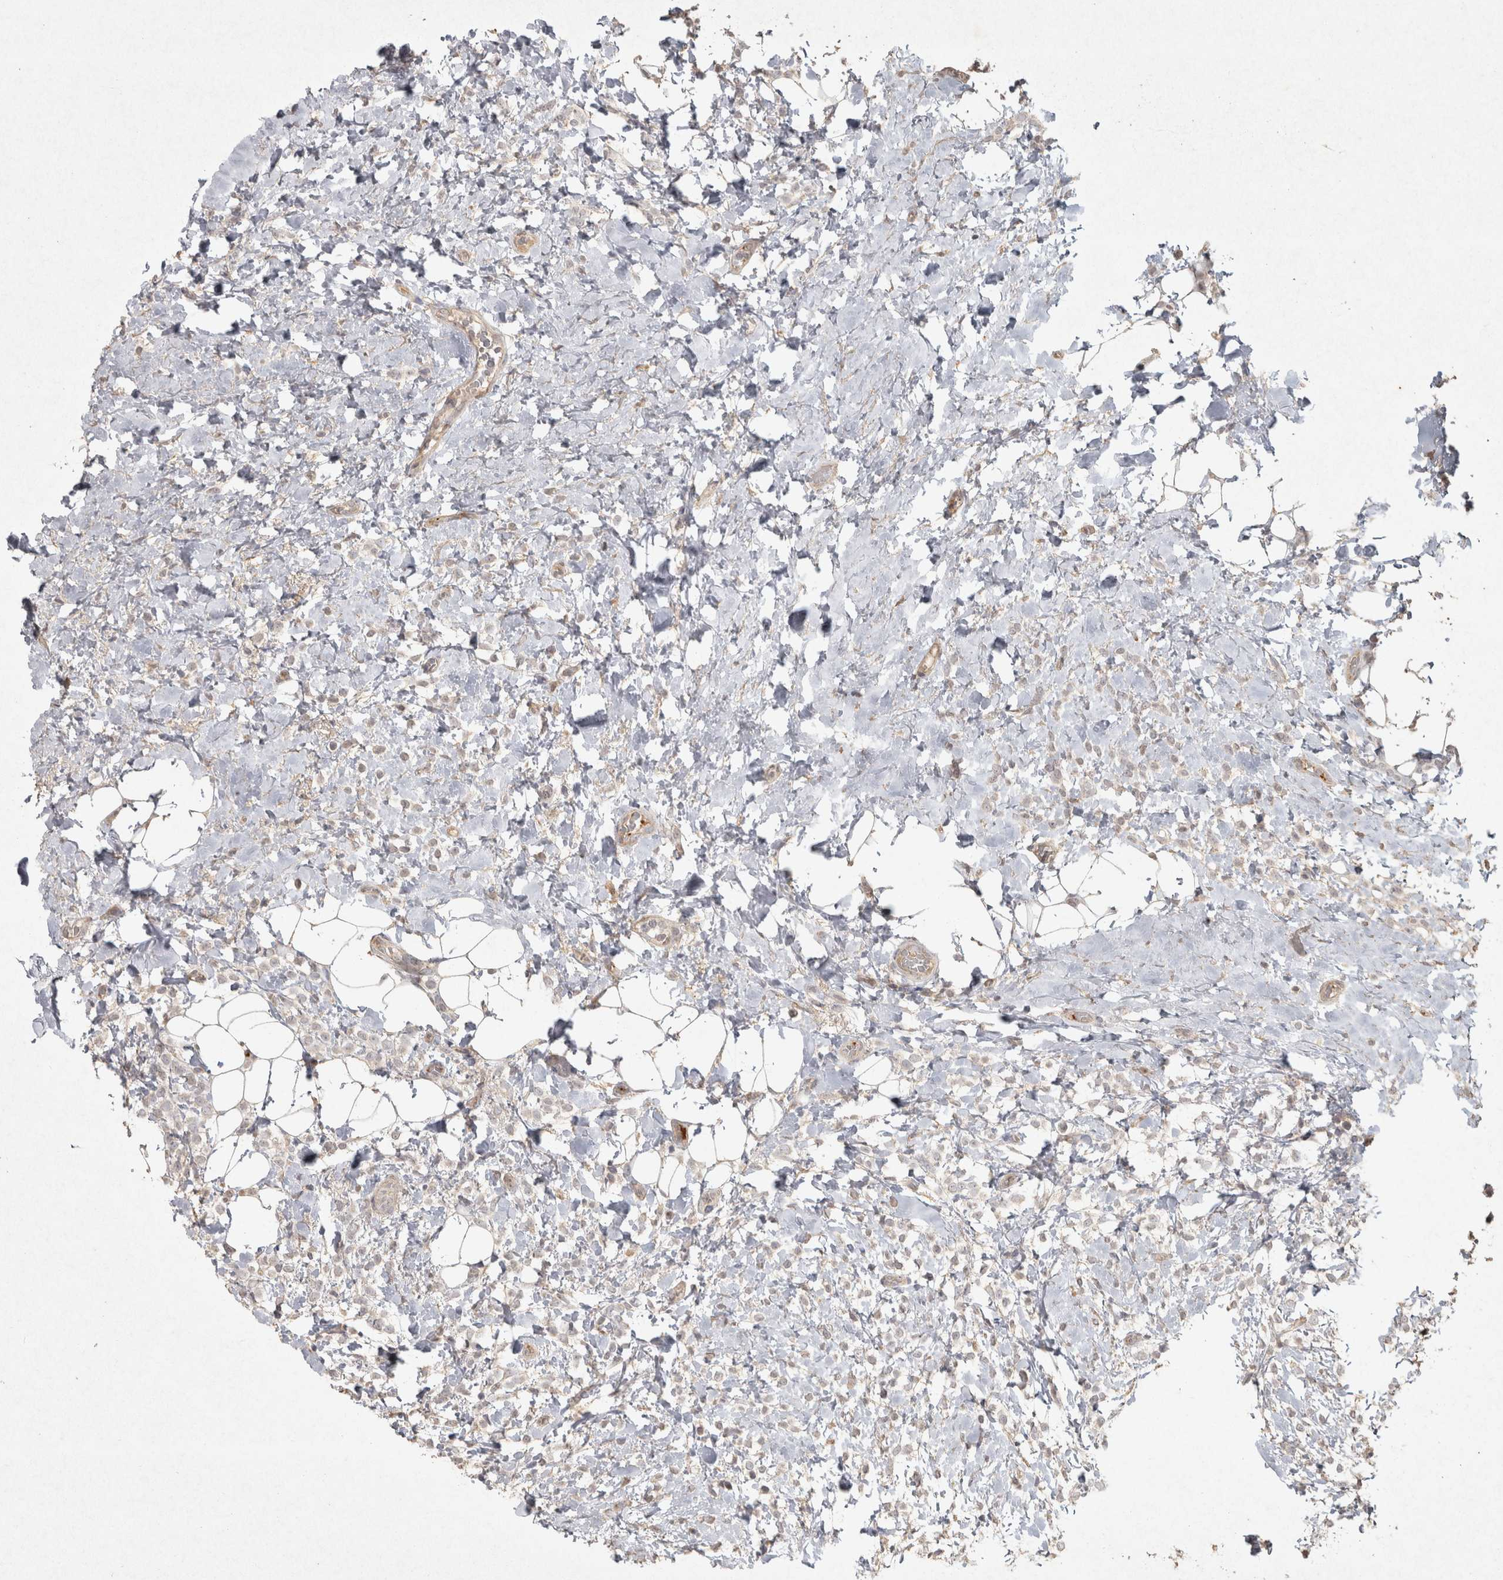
{"staining": {"intensity": "weak", "quantity": "<25%", "location": "cytoplasmic/membranous"}, "tissue": "breast cancer", "cell_type": "Tumor cells", "image_type": "cancer", "snomed": [{"axis": "morphology", "description": "Normal tissue, NOS"}, {"axis": "morphology", "description": "Lobular carcinoma"}, {"axis": "topography", "description": "Breast"}], "caption": "Protein analysis of breast cancer exhibits no significant staining in tumor cells. (Immunohistochemistry, brightfield microscopy, high magnification).", "gene": "OSTN", "patient": {"sex": "female", "age": 50}}